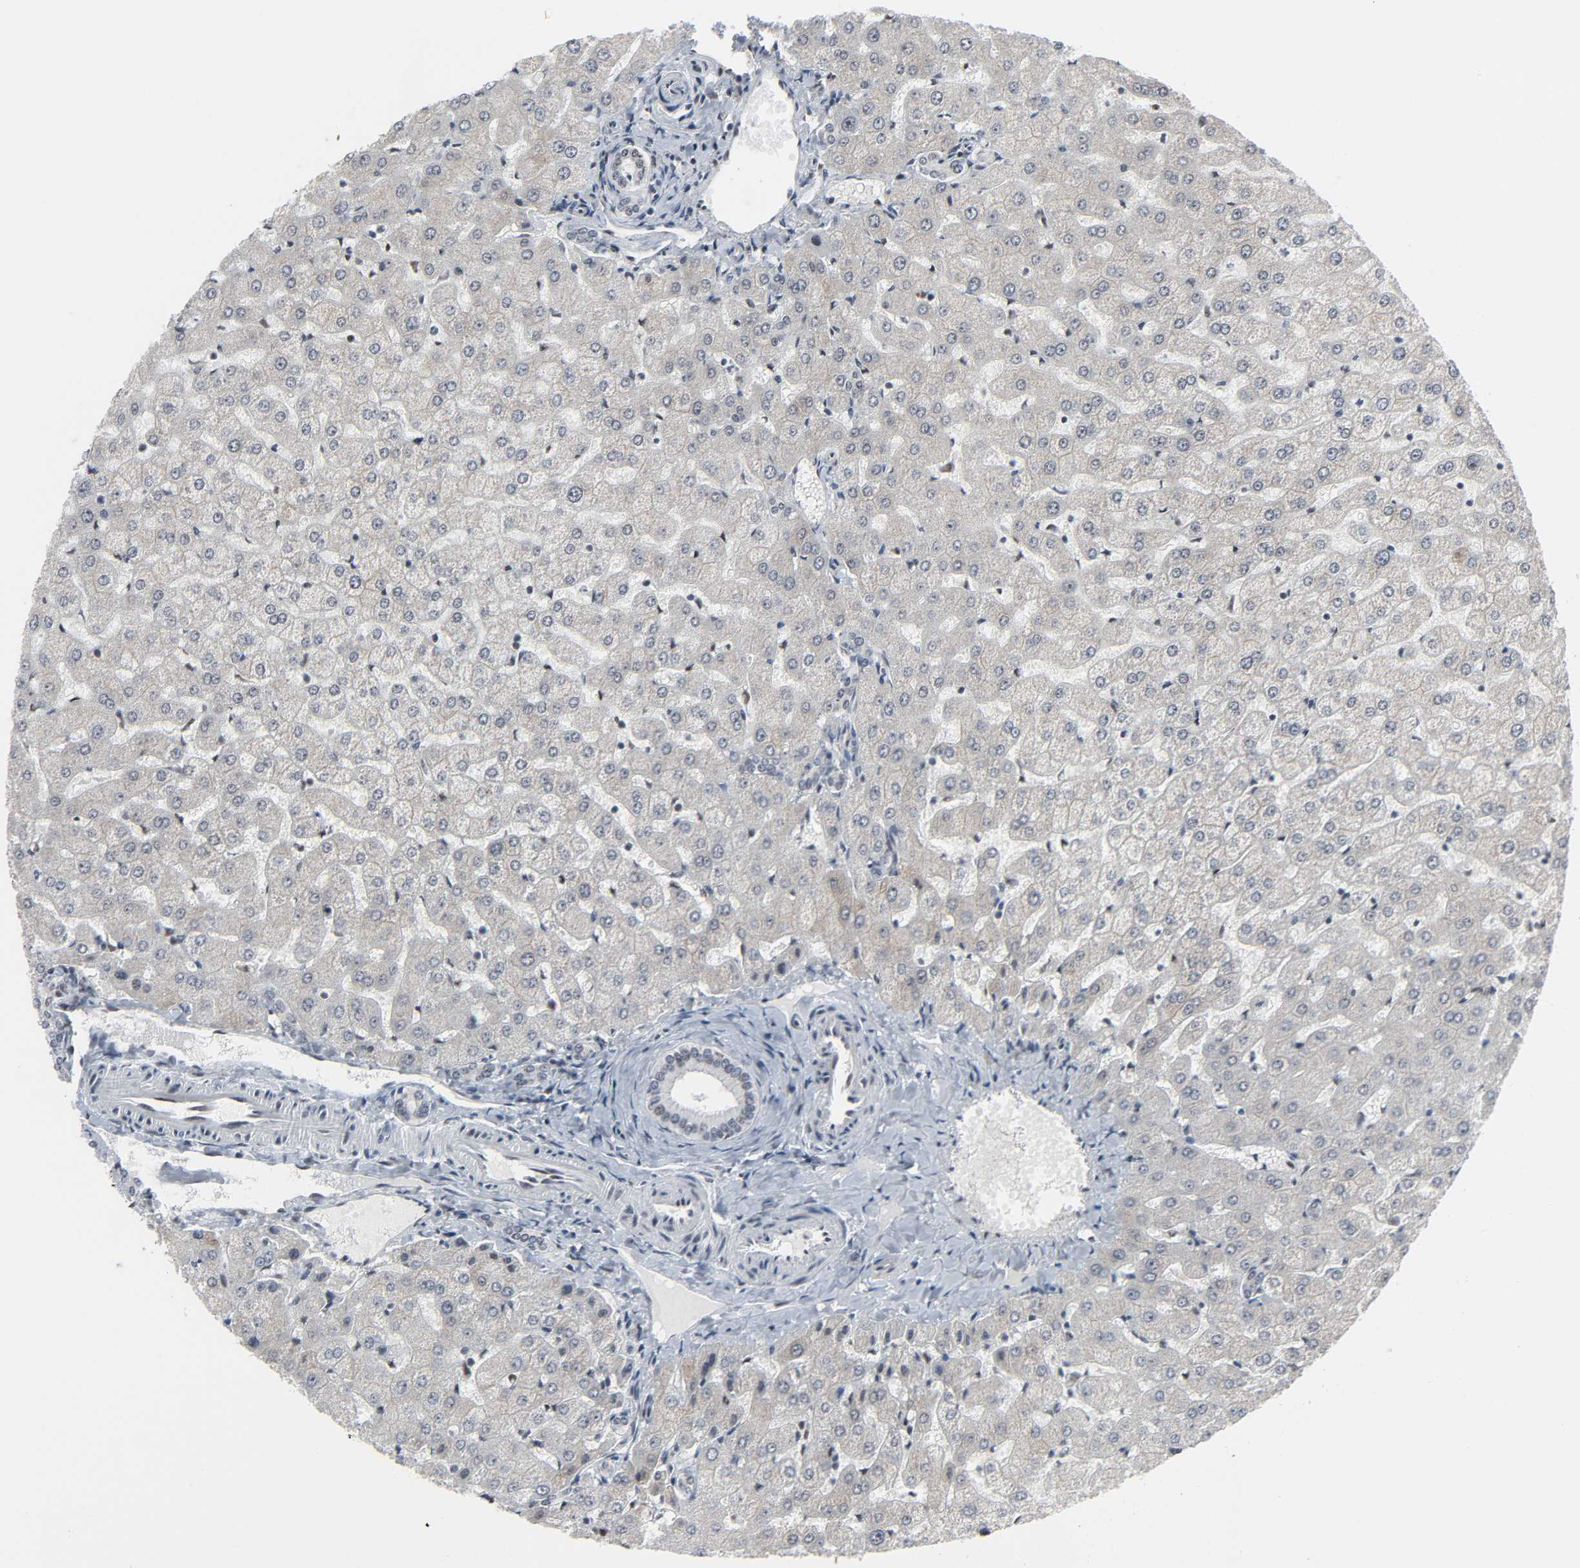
{"staining": {"intensity": "negative", "quantity": "none", "location": "none"}, "tissue": "liver", "cell_type": "Cholangiocytes", "image_type": "normal", "snomed": [{"axis": "morphology", "description": "Normal tissue, NOS"}, {"axis": "morphology", "description": "Fibrosis, NOS"}, {"axis": "topography", "description": "Liver"}], "caption": "Micrograph shows no significant protein positivity in cholangiocytes of unremarkable liver. The staining was performed using DAB to visualize the protein expression in brown, while the nuclei were stained in blue with hematoxylin (Magnification: 20x).", "gene": "CDK7", "patient": {"sex": "female", "age": 29}}